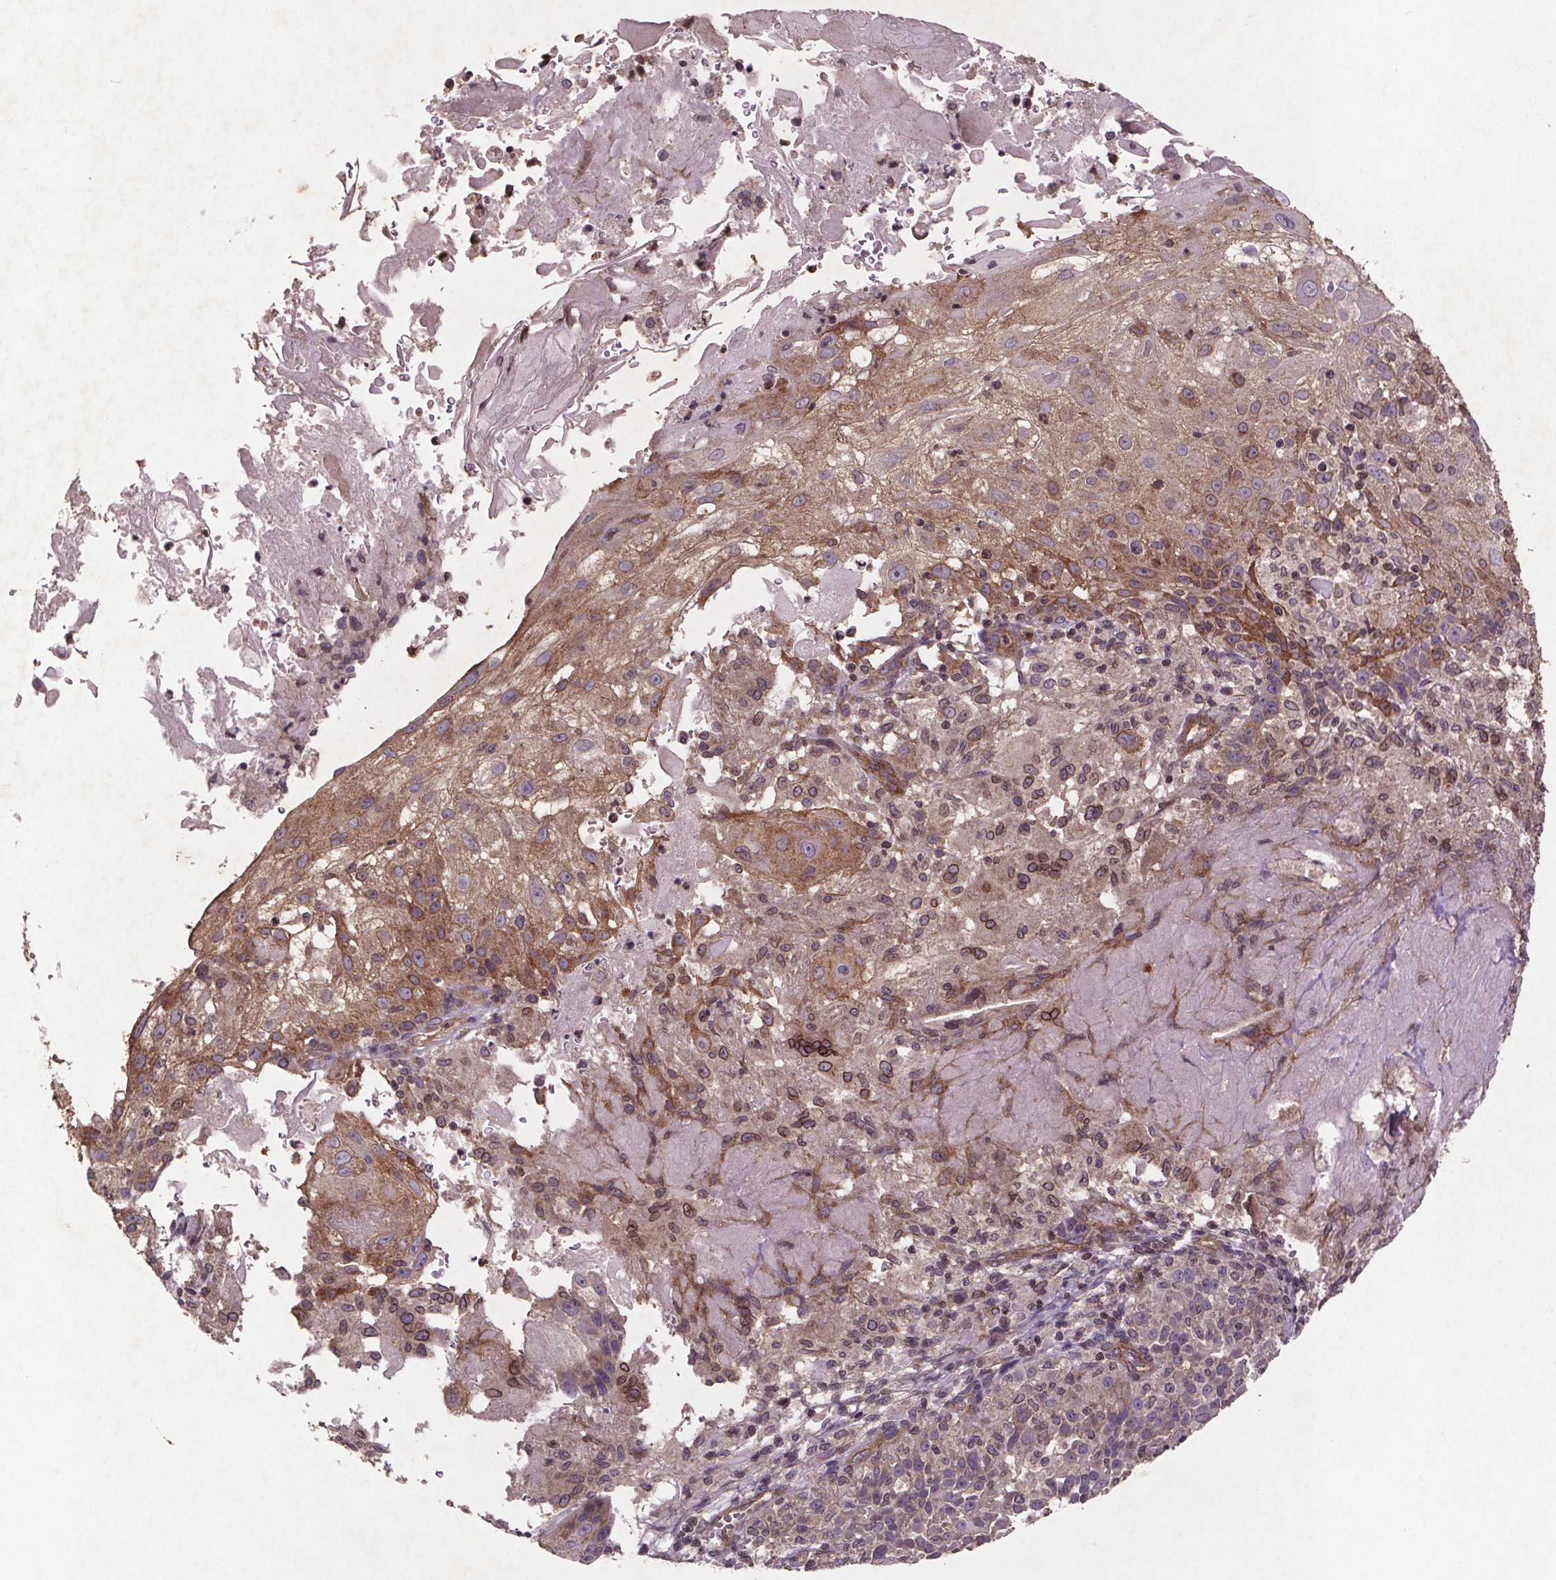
{"staining": {"intensity": "moderate", "quantity": ">75%", "location": "cytoplasmic/membranous"}, "tissue": "skin cancer", "cell_type": "Tumor cells", "image_type": "cancer", "snomed": [{"axis": "morphology", "description": "Normal tissue, NOS"}, {"axis": "morphology", "description": "Squamous cell carcinoma, NOS"}, {"axis": "topography", "description": "Skin"}], "caption": "An image of skin cancer stained for a protein demonstrates moderate cytoplasmic/membranous brown staining in tumor cells.", "gene": "STRN3", "patient": {"sex": "female", "age": 83}}